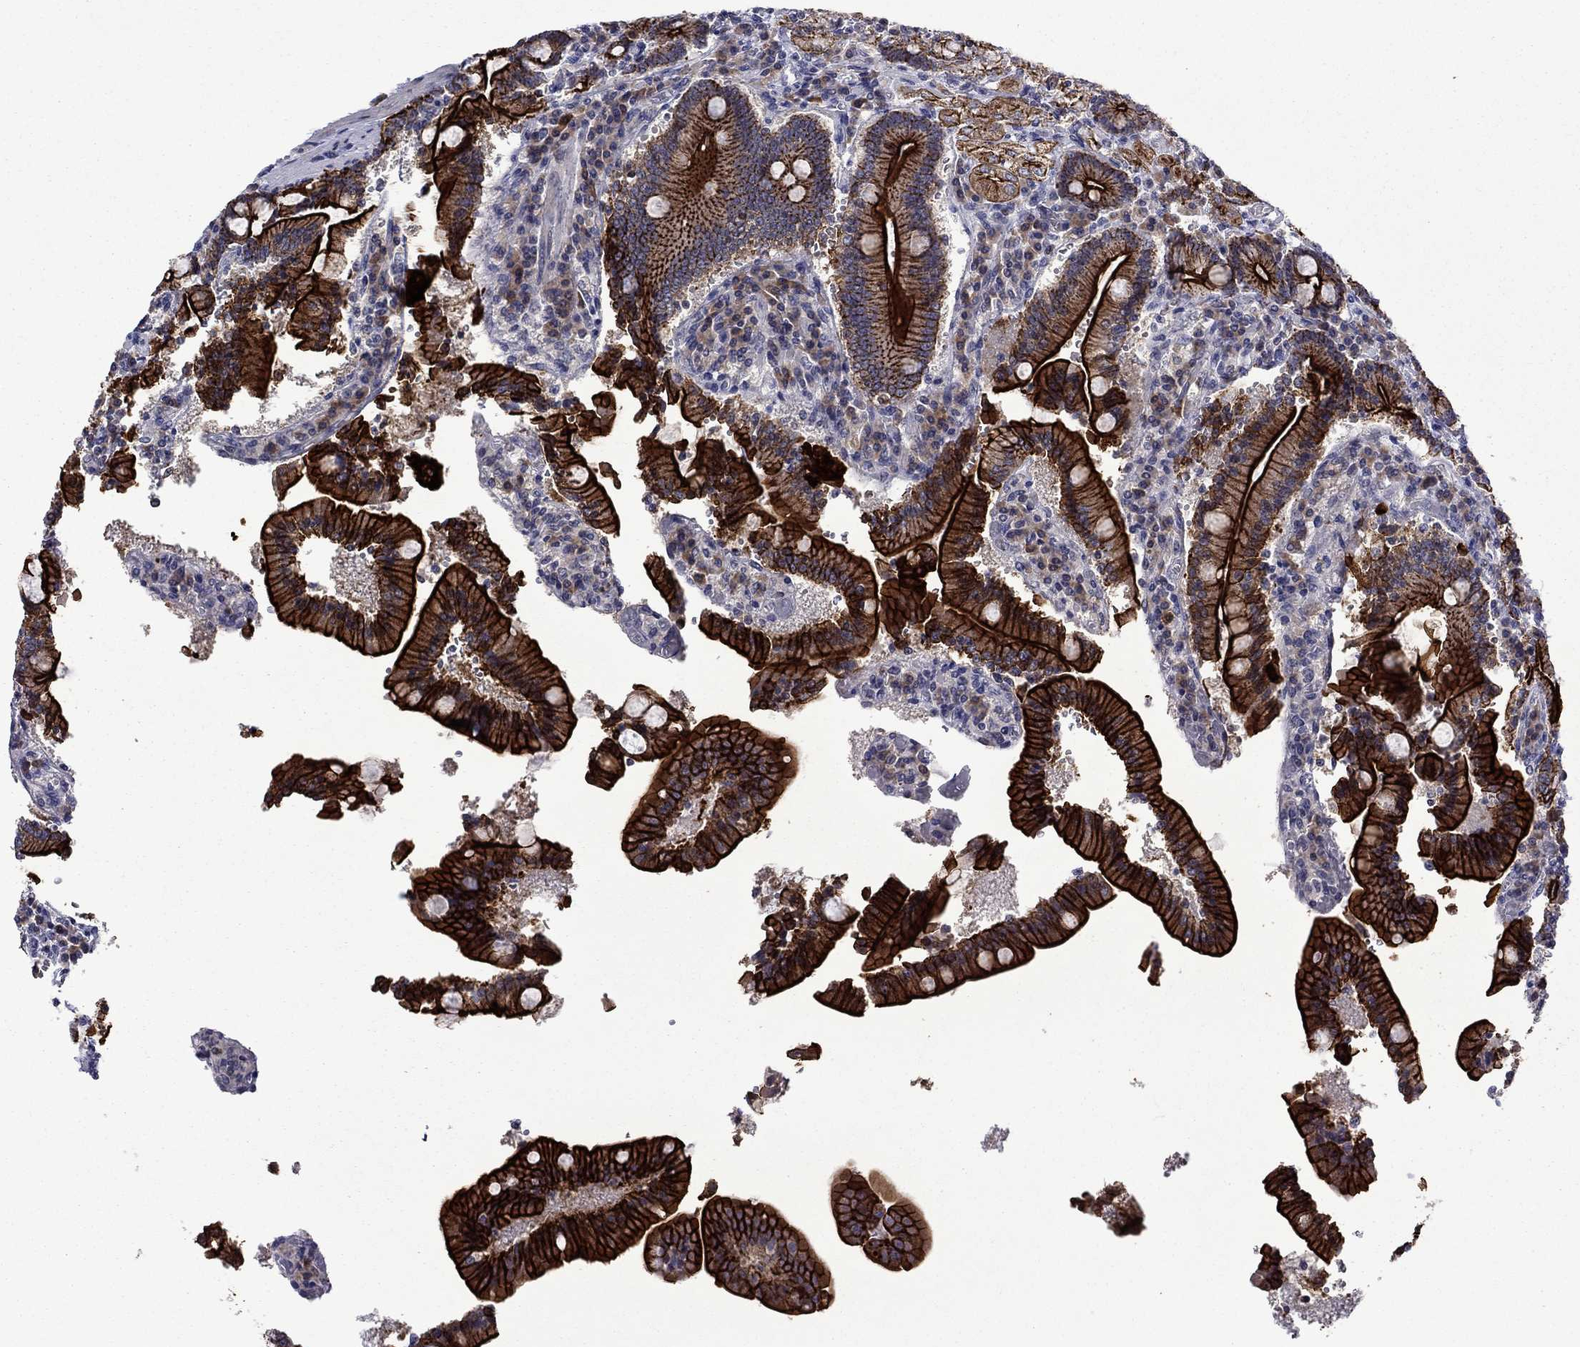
{"staining": {"intensity": "strong", "quantity": ">75%", "location": "cytoplasmic/membranous"}, "tissue": "duodenum", "cell_type": "Glandular cells", "image_type": "normal", "snomed": [{"axis": "morphology", "description": "Normal tissue, NOS"}, {"axis": "topography", "description": "Duodenum"}], "caption": "DAB (3,3'-diaminobenzidine) immunohistochemical staining of normal human duodenum shows strong cytoplasmic/membranous protein expression in approximately >75% of glandular cells.", "gene": "LMO7", "patient": {"sex": "female", "age": 62}}